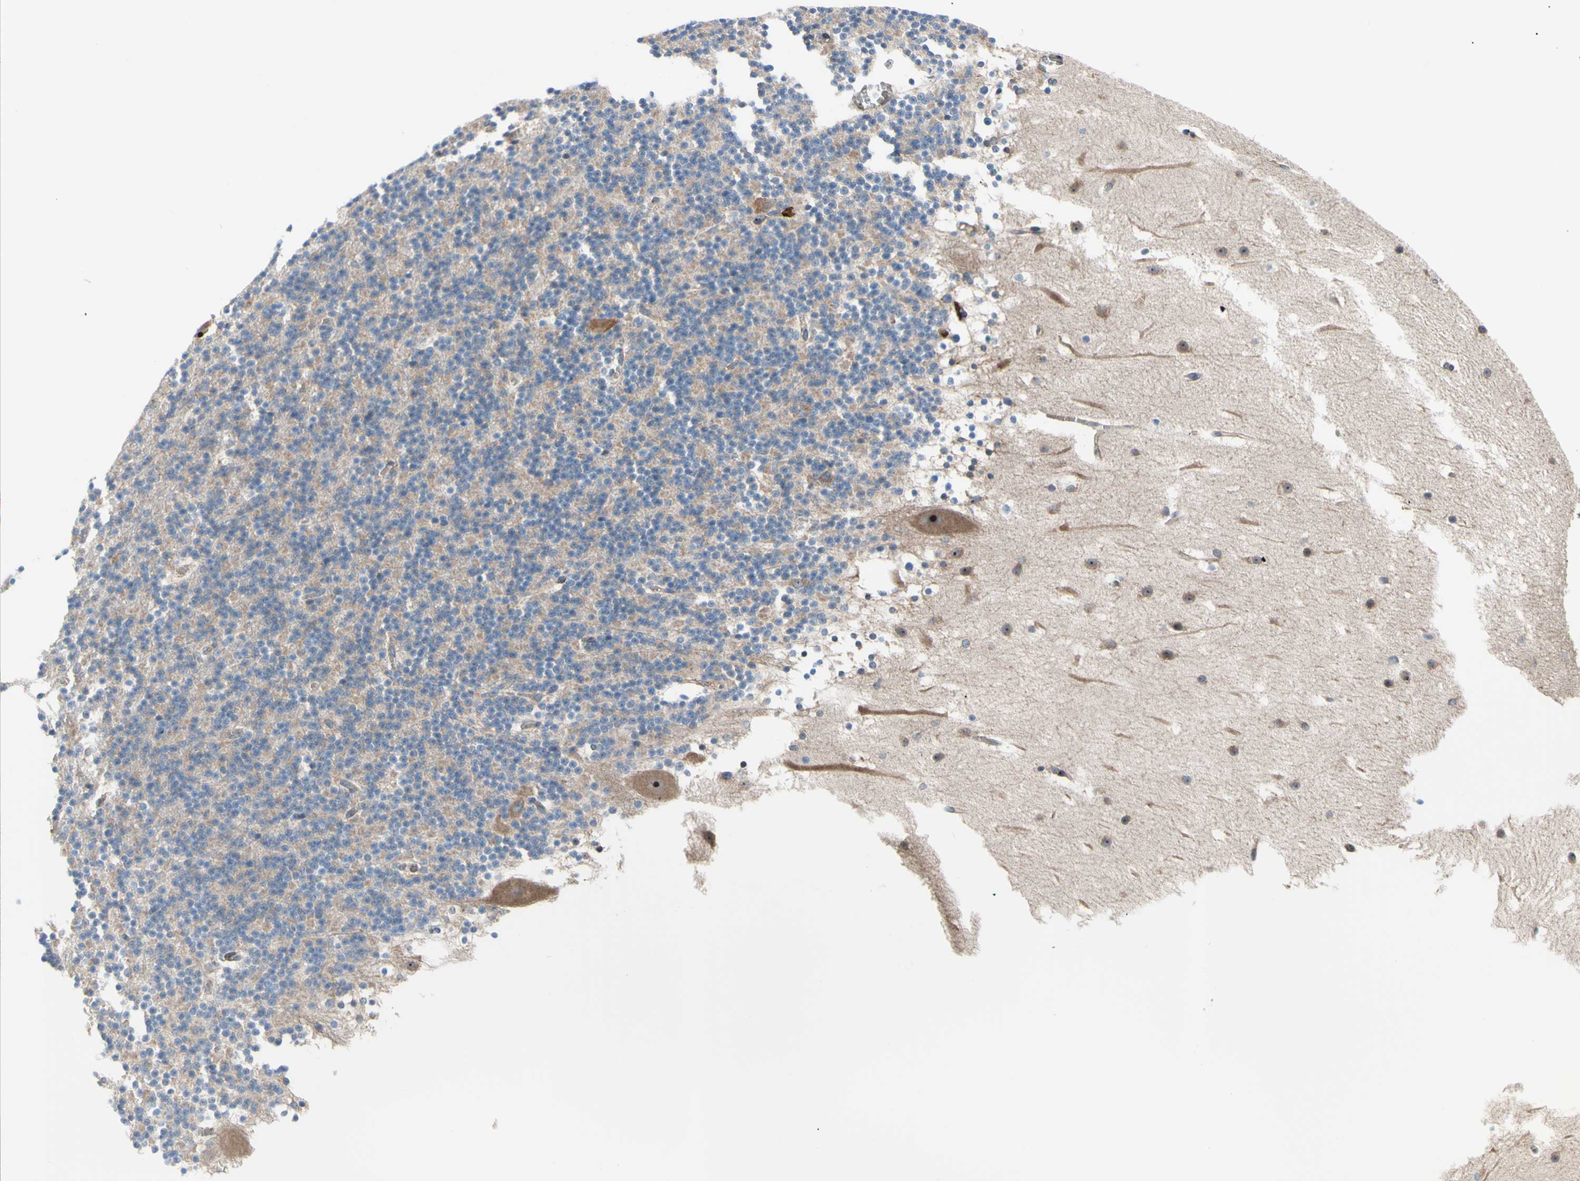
{"staining": {"intensity": "weak", "quantity": "25%-75%", "location": "cytoplasmic/membranous"}, "tissue": "cerebellum", "cell_type": "Cells in granular layer", "image_type": "normal", "snomed": [{"axis": "morphology", "description": "Normal tissue, NOS"}, {"axis": "topography", "description": "Cerebellum"}], "caption": "Cells in granular layer show low levels of weak cytoplasmic/membranous positivity in approximately 25%-75% of cells in benign human cerebellum.", "gene": "USP9X", "patient": {"sex": "male", "age": 45}}